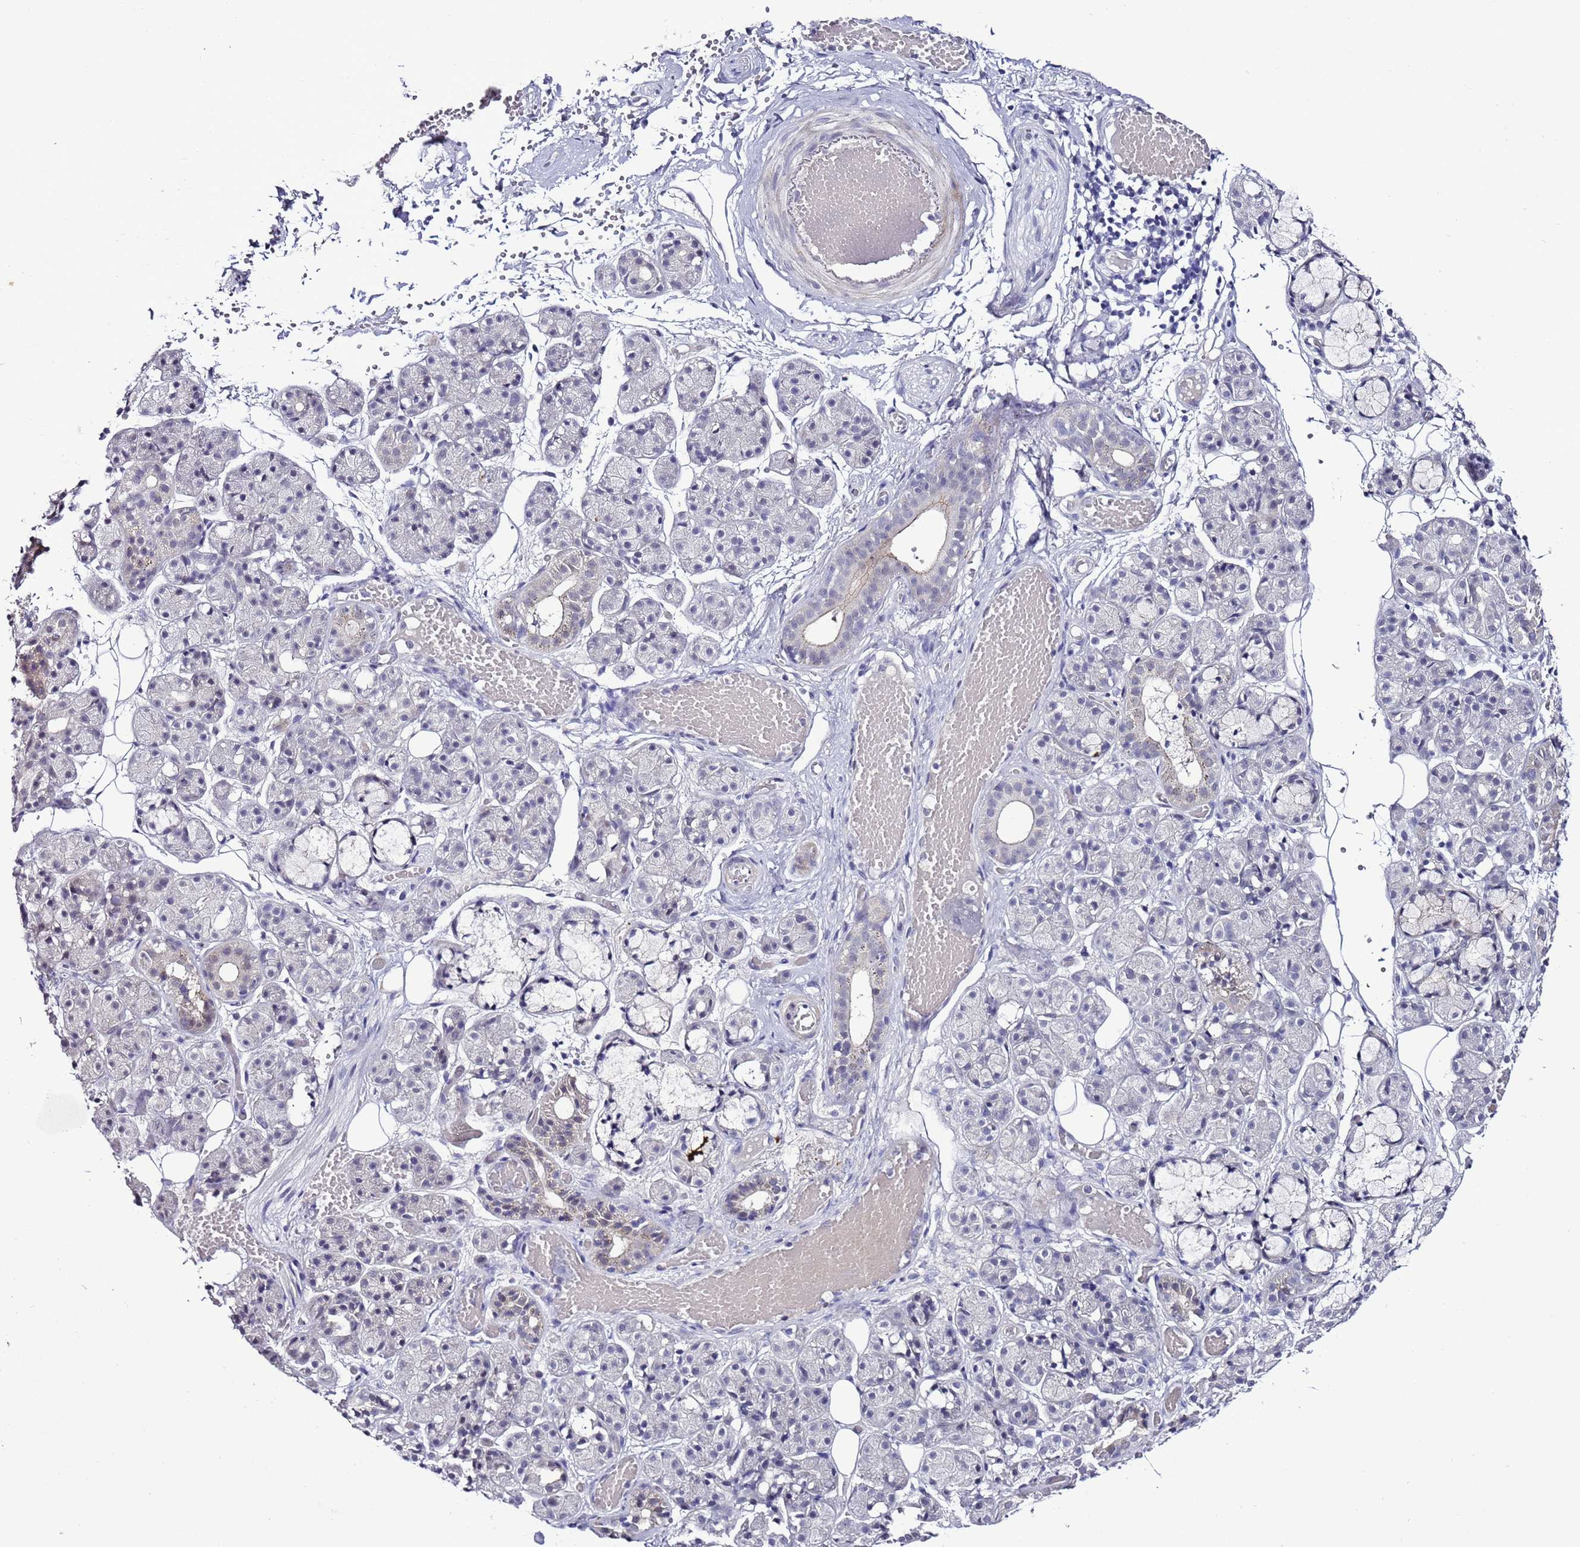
{"staining": {"intensity": "negative", "quantity": "none", "location": "none"}, "tissue": "salivary gland", "cell_type": "Glandular cells", "image_type": "normal", "snomed": [{"axis": "morphology", "description": "Normal tissue, NOS"}, {"axis": "topography", "description": "Salivary gland"}], "caption": "A histopathology image of salivary gland stained for a protein displays no brown staining in glandular cells. The staining was performed using DAB to visualize the protein expression in brown, while the nuclei were stained in blue with hematoxylin (Magnification: 20x).", "gene": "PSMA7", "patient": {"sex": "male", "age": 63}}